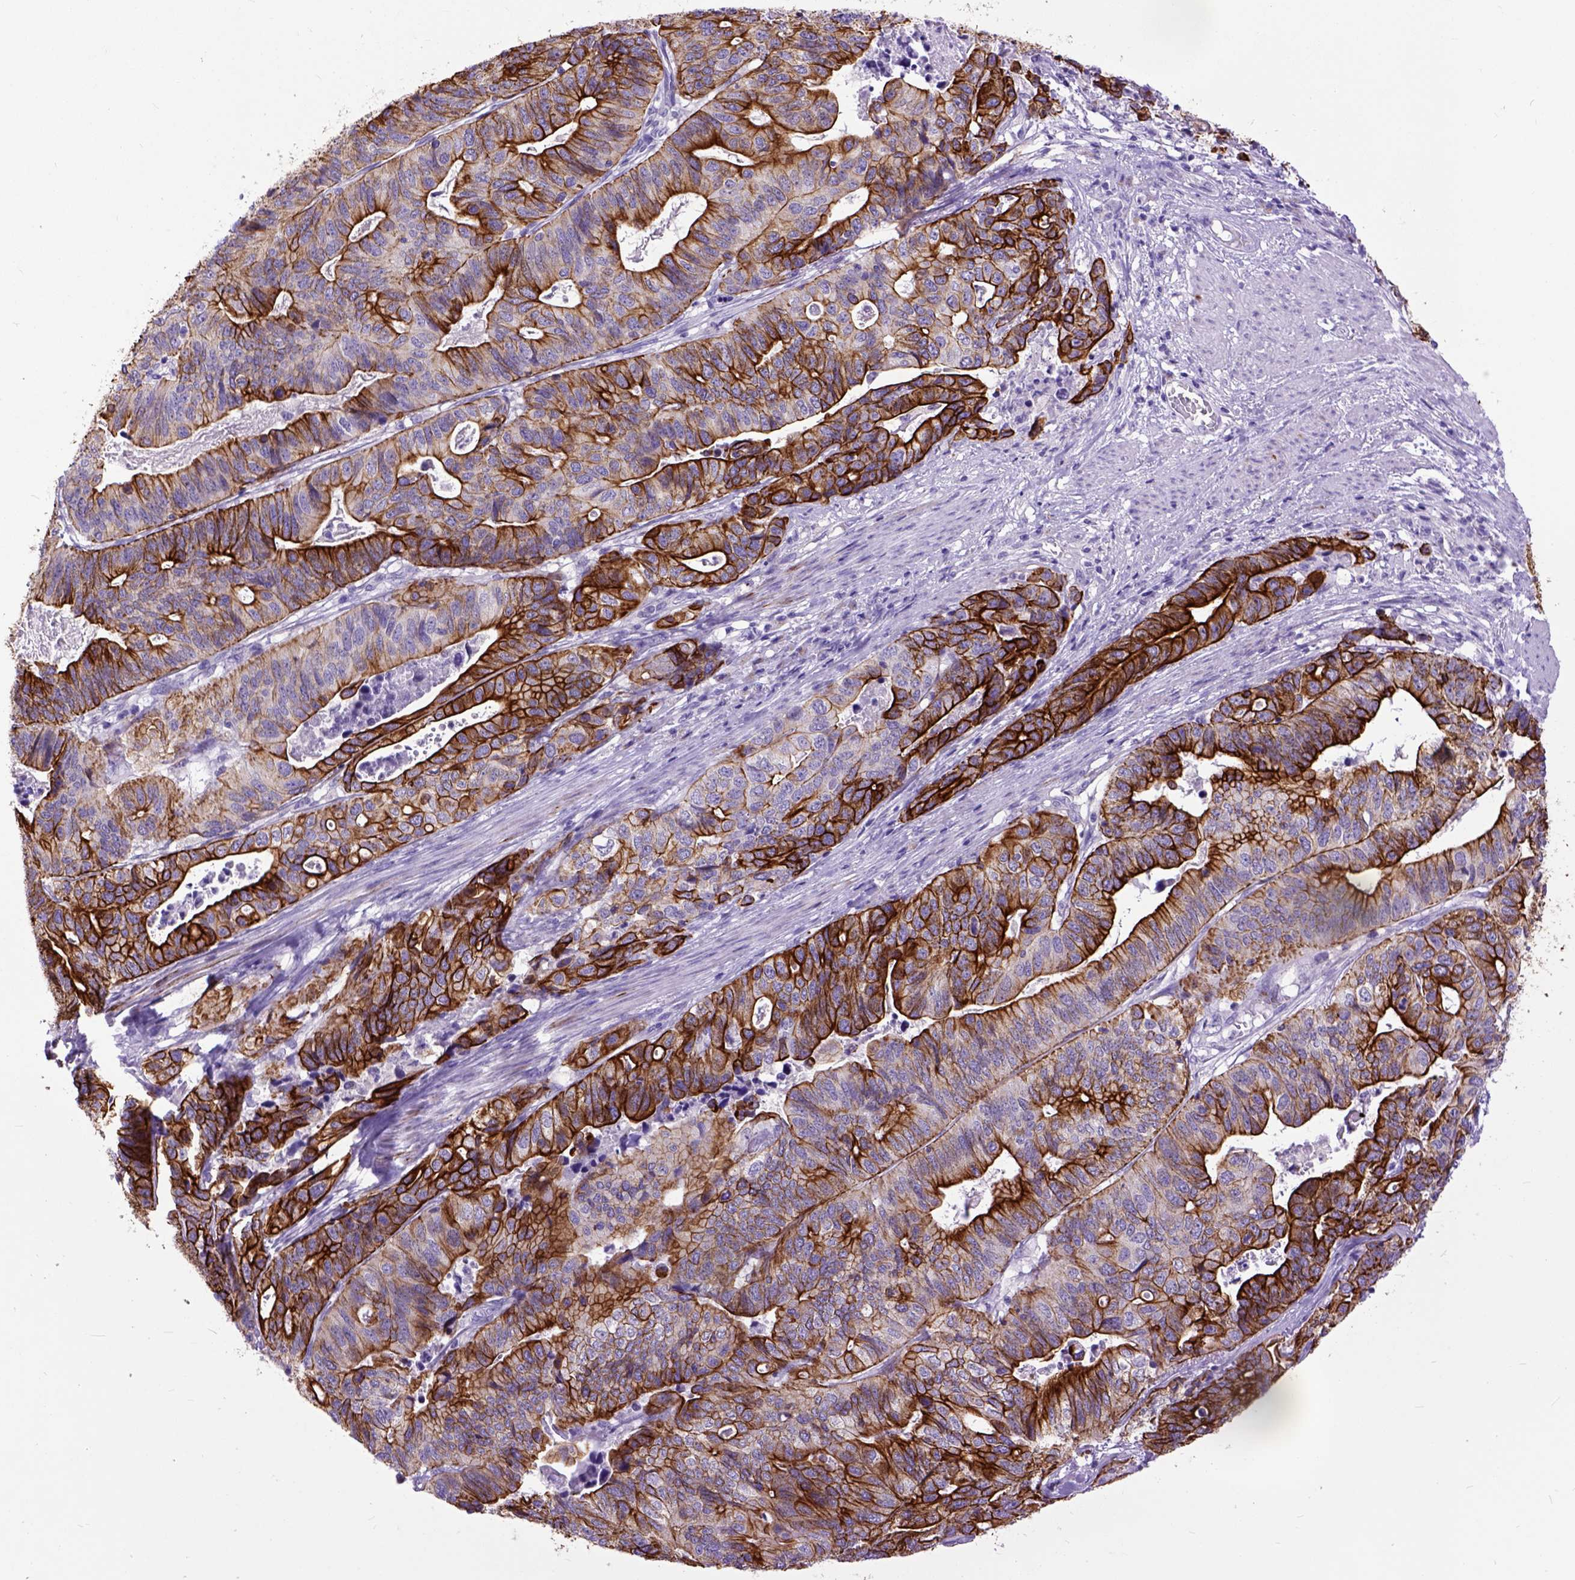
{"staining": {"intensity": "strong", "quantity": ">75%", "location": "cytoplasmic/membranous"}, "tissue": "stomach cancer", "cell_type": "Tumor cells", "image_type": "cancer", "snomed": [{"axis": "morphology", "description": "Adenocarcinoma, NOS"}, {"axis": "topography", "description": "Stomach, upper"}], "caption": "Immunohistochemistry photomicrograph of human adenocarcinoma (stomach) stained for a protein (brown), which exhibits high levels of strong cytoplasmic/membranous positivity in approximately >75% of tumor cells.", "gene": "RAB25", "patient": {"sex": "female", "age": 67}}